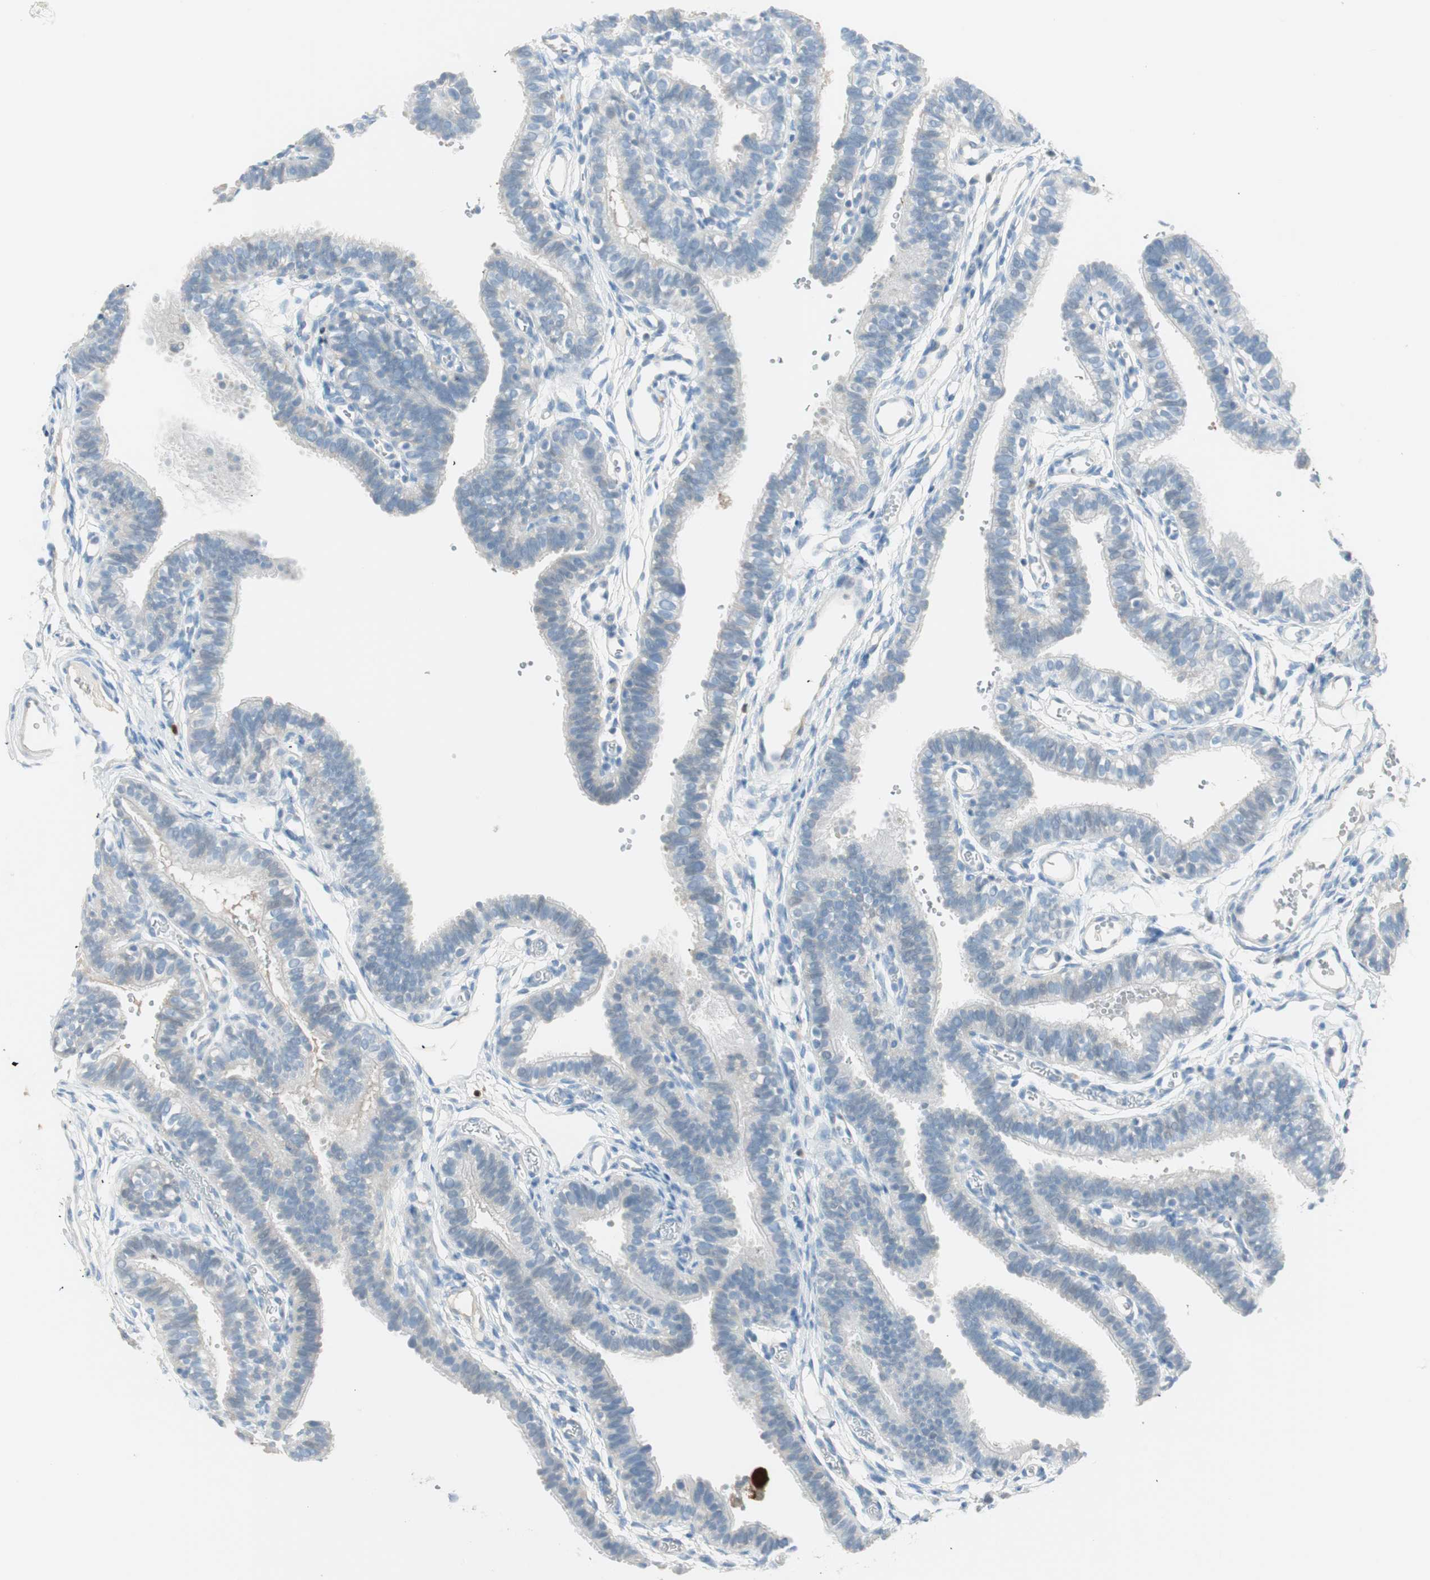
{"staining": {"intensity": "weak", "quantity": "25%-75%", "location": "cytoplasmic/membranous"}, "tissue": "fallopian tube", "cell_type": "Glandular cells", "image_type": "normal", "snomed": [{"axis": "morphology", "description": "Normal tissue, NOS"}, {"axis": "topography", "description": "Fallopian tube"}, {"axis": "topography", "description": "Placenta"}], "caption": "This histopathology image displays benign fallopian tube stained with immunohistochemistry (IHC) to label a protein in brown. The cytoplasmic/membranous of glandular cells show weak positivity for the protein. Nuclei are counter-stained blue.", "gene": "HPGD", "patient": {"sex": "female", "age": 34}}